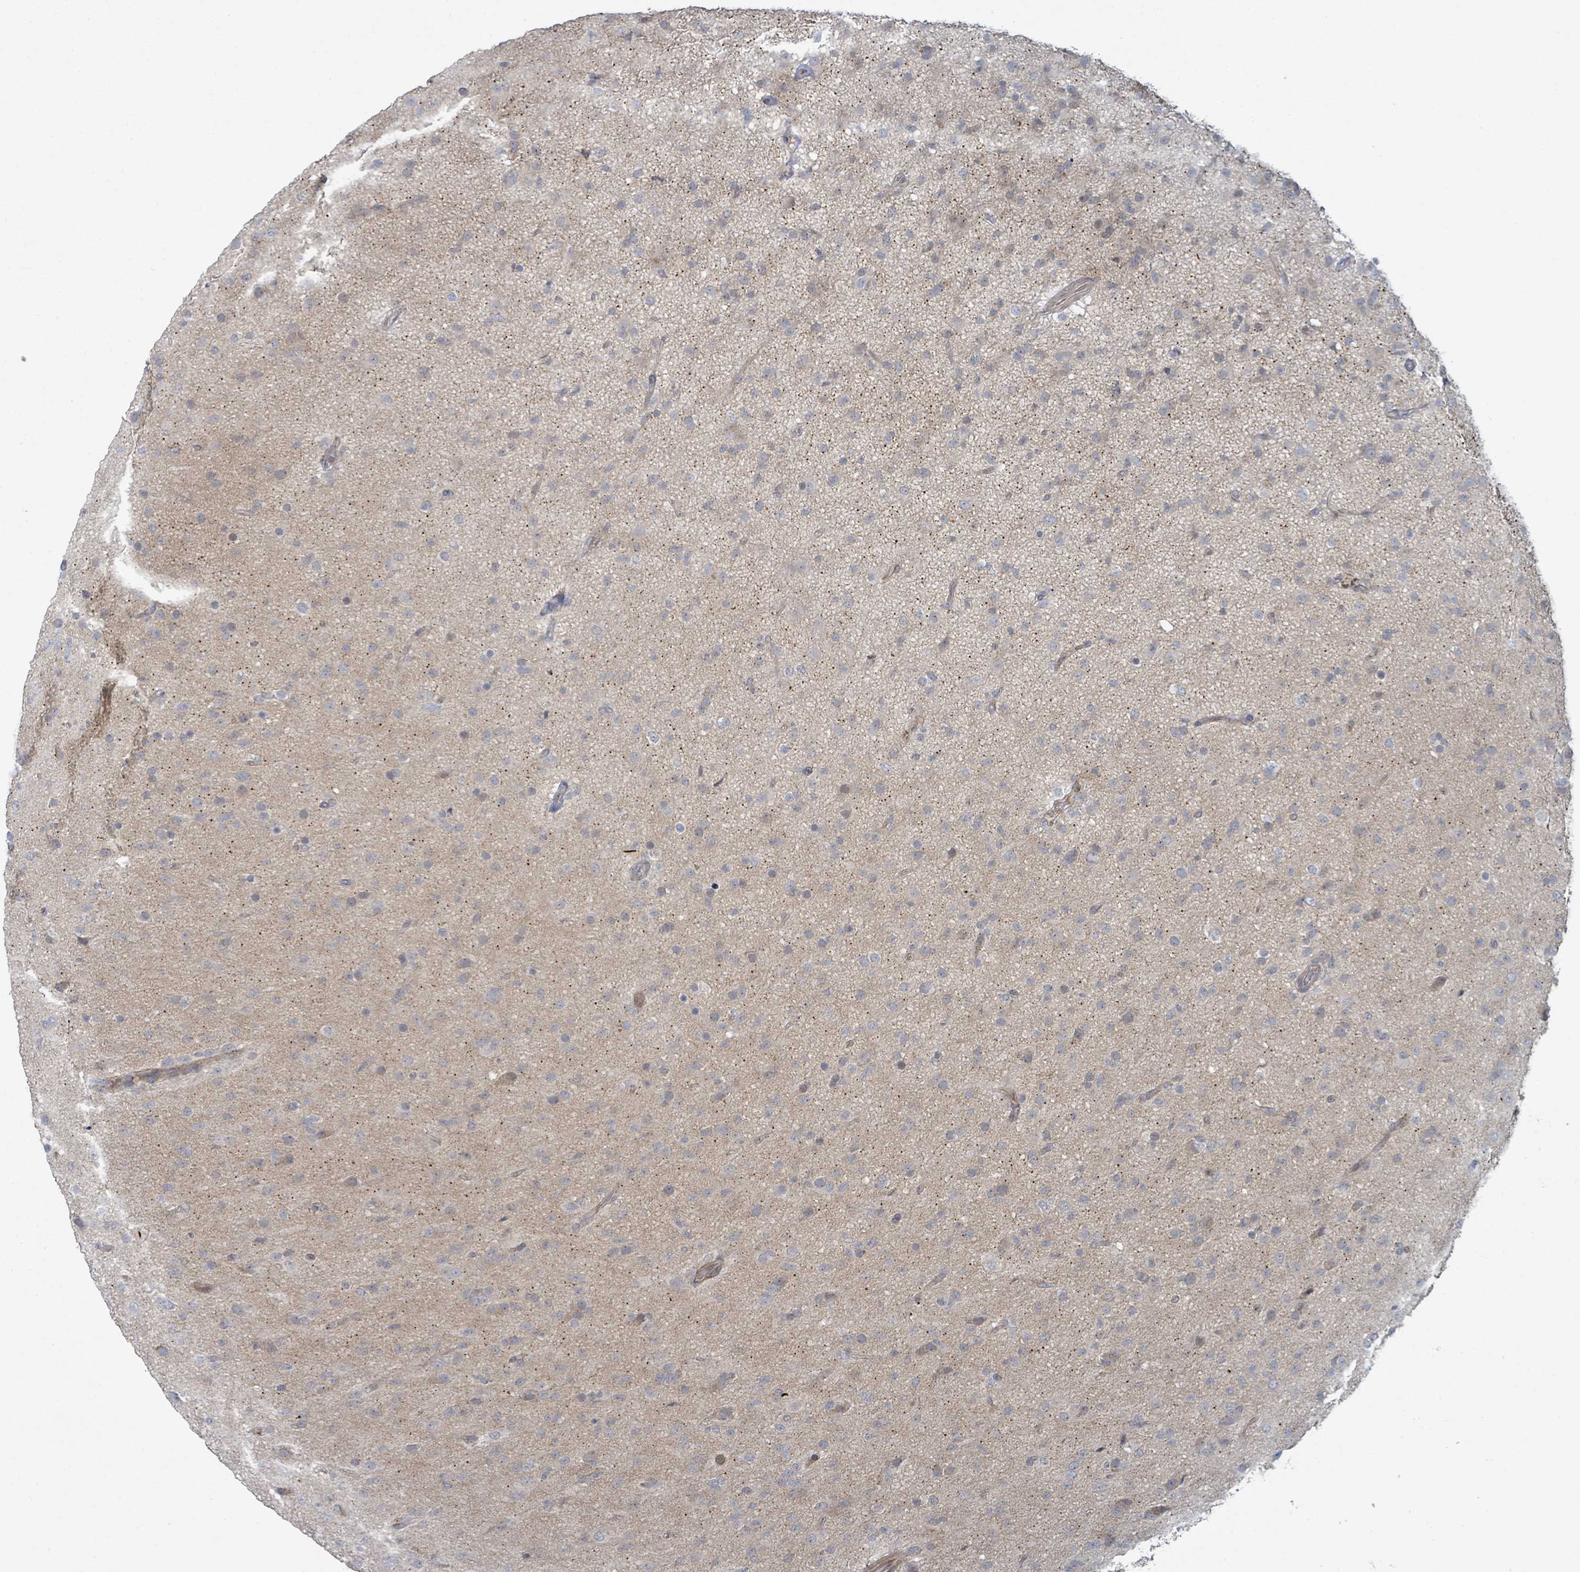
{"staining": {"intensity": "negative", "quantity": "none", "location": "none"}, "tissue": "glioma", "cell_type": "Tumor cells", "image_type": "cancer", "snomed": [{"axis": "morphology", "description": "Glioma, malignant, Low grade"}, {"axis": "topography", "description": "Brain"}], "caption": "Human glioma stained for a protein using immunohistochemistry displays no expression in tumor cells.", "gene": "COL5A3", "patient": {"sex": "male", "age": 65}}